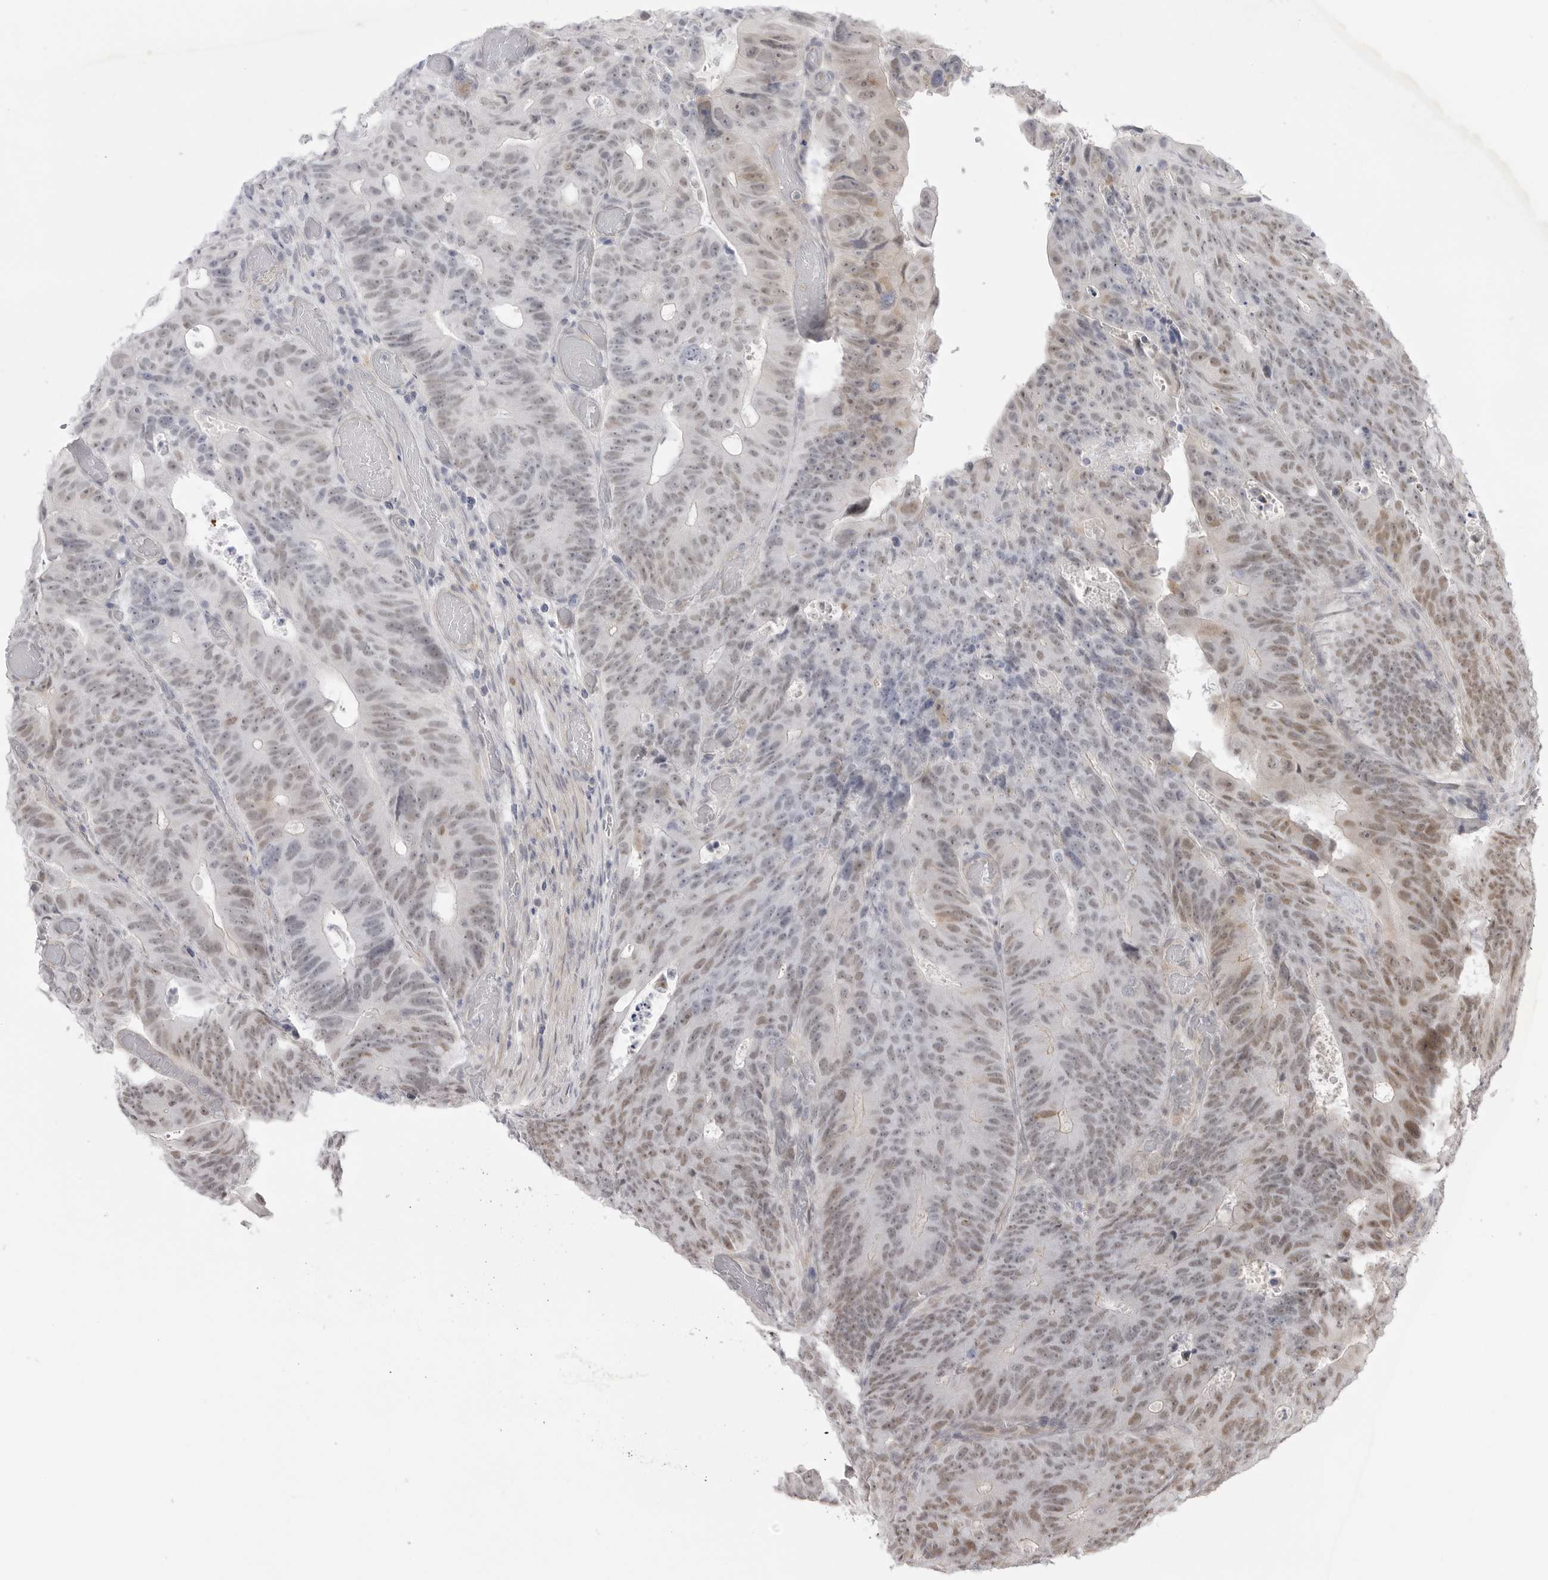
{"staining": {"intensity": "weak", "quantity": "25%-75%", "location": "nuclear"}, "tissue": "colorectal cancer", "cell_type": "Tumor cells", "image_type": "cancer", "snomed": [{"axis": "morphology", "description": "Adenocarcinoma, NOS"}, {"axis": "topography", "description": "Colon"}], "caption": "Colorectal cancer (adenocarcinoma) stained for a protein (brown) shows weak nuclear positive expression in about 25%-75% of tumor cells.", "gene": "GGT6", "patient": {"sex": "male", "age": 87}}